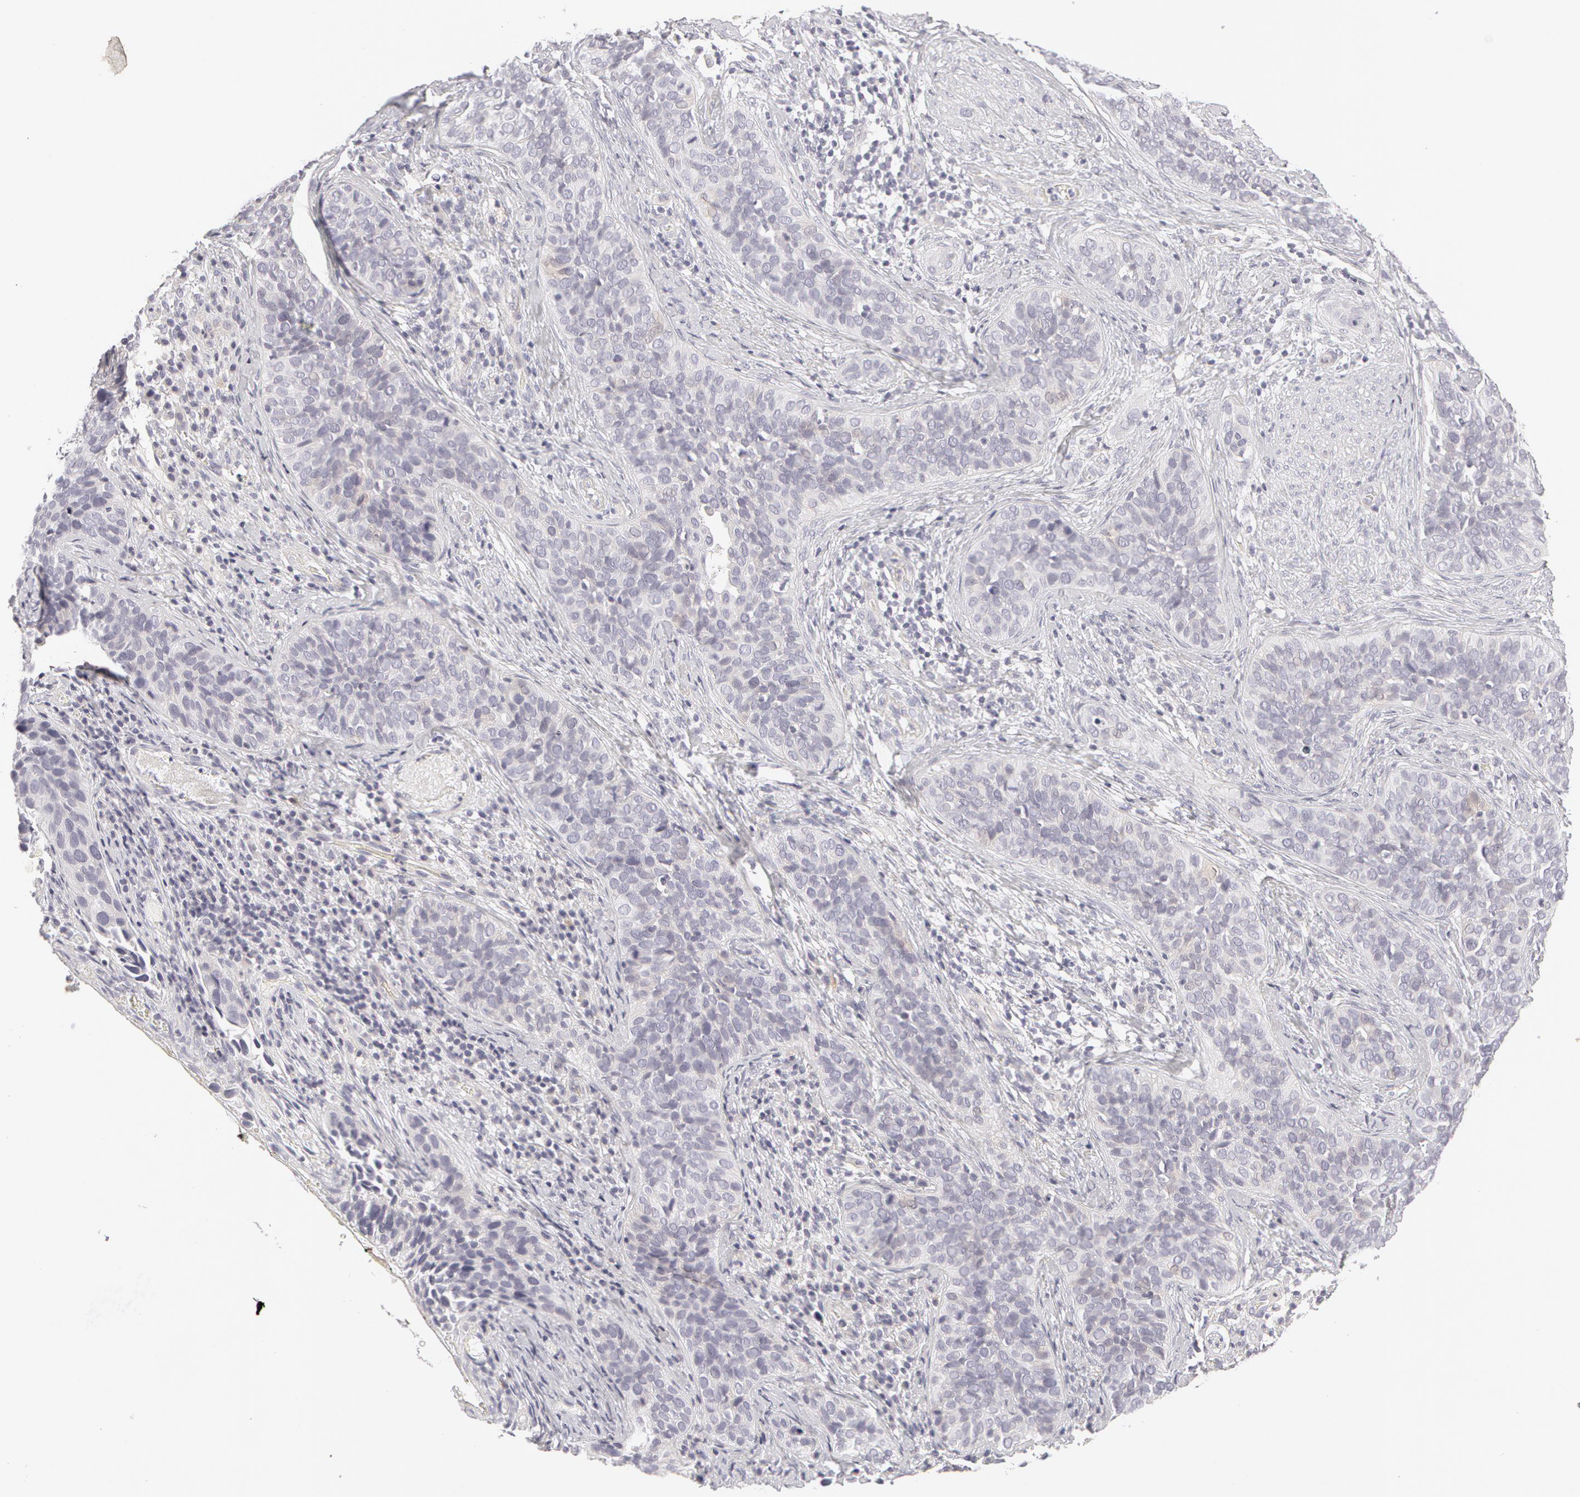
{"staining": {"intensity": "negative", "quantity": "none", "location": "none"}, "tissue": "cervical cancer", "cell_type": "Tumor cells", "image_type": "cancer", "snomed": [{"axis": "morphology", "description": "Squamous cell carcinoma, NOS"}, {"axis": "topography", "description": "Cervix"}], "caption": "A high-resolution micrograph shows IHC staining of cervical cancer (squamous cell carcinoma), which demonstrates no significant positivity in tumor cells.", "gene": "ABCB1", "patient": {"sex": "female", "age": 31}}